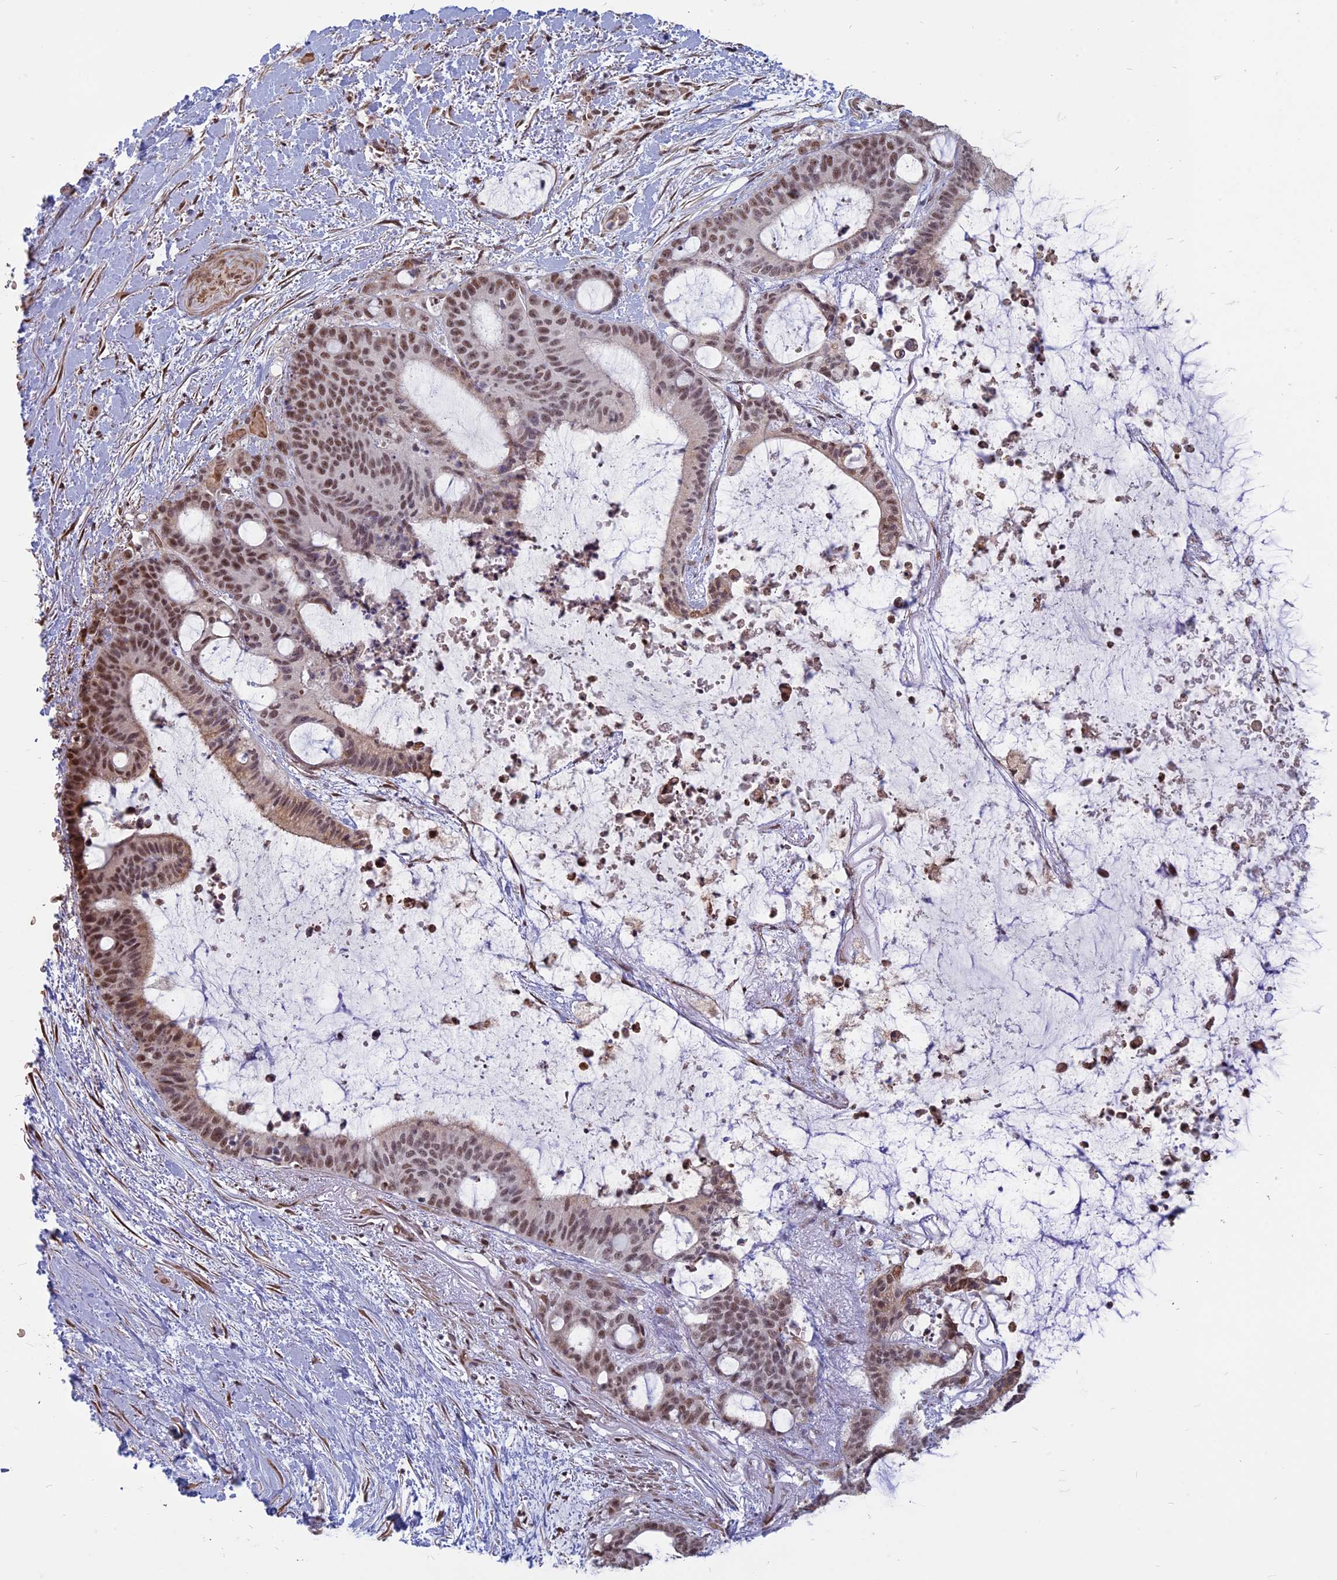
{"staining": {"intensity": "moderate", "quantity": ">75%", "location": "nuclear"}, "tissue": "liver cancer", "cell_type": "Tumor cells", "image_type": "cancer", "snomed": [{"axis": "morphology", "description": "Normal tissue, NOS"}, {"axis": "morphology", "description": "Cholangiocarcinoma"}, {"axis": "topography", "description": "Liver"}, {"axis": "topography", "description": "Peripheral nerve tissue"}], "caption": "DAB (3,3'-diaminobenzidine) immunohistochemical staining of human liver cancer exhibits moderate nuclear protein positivity in about >75% of tumor cells. (IHC, brightfield microscopy, high magnification).", "gene": "MFAP1", "patient": {"sex": "female", "age": 73}}